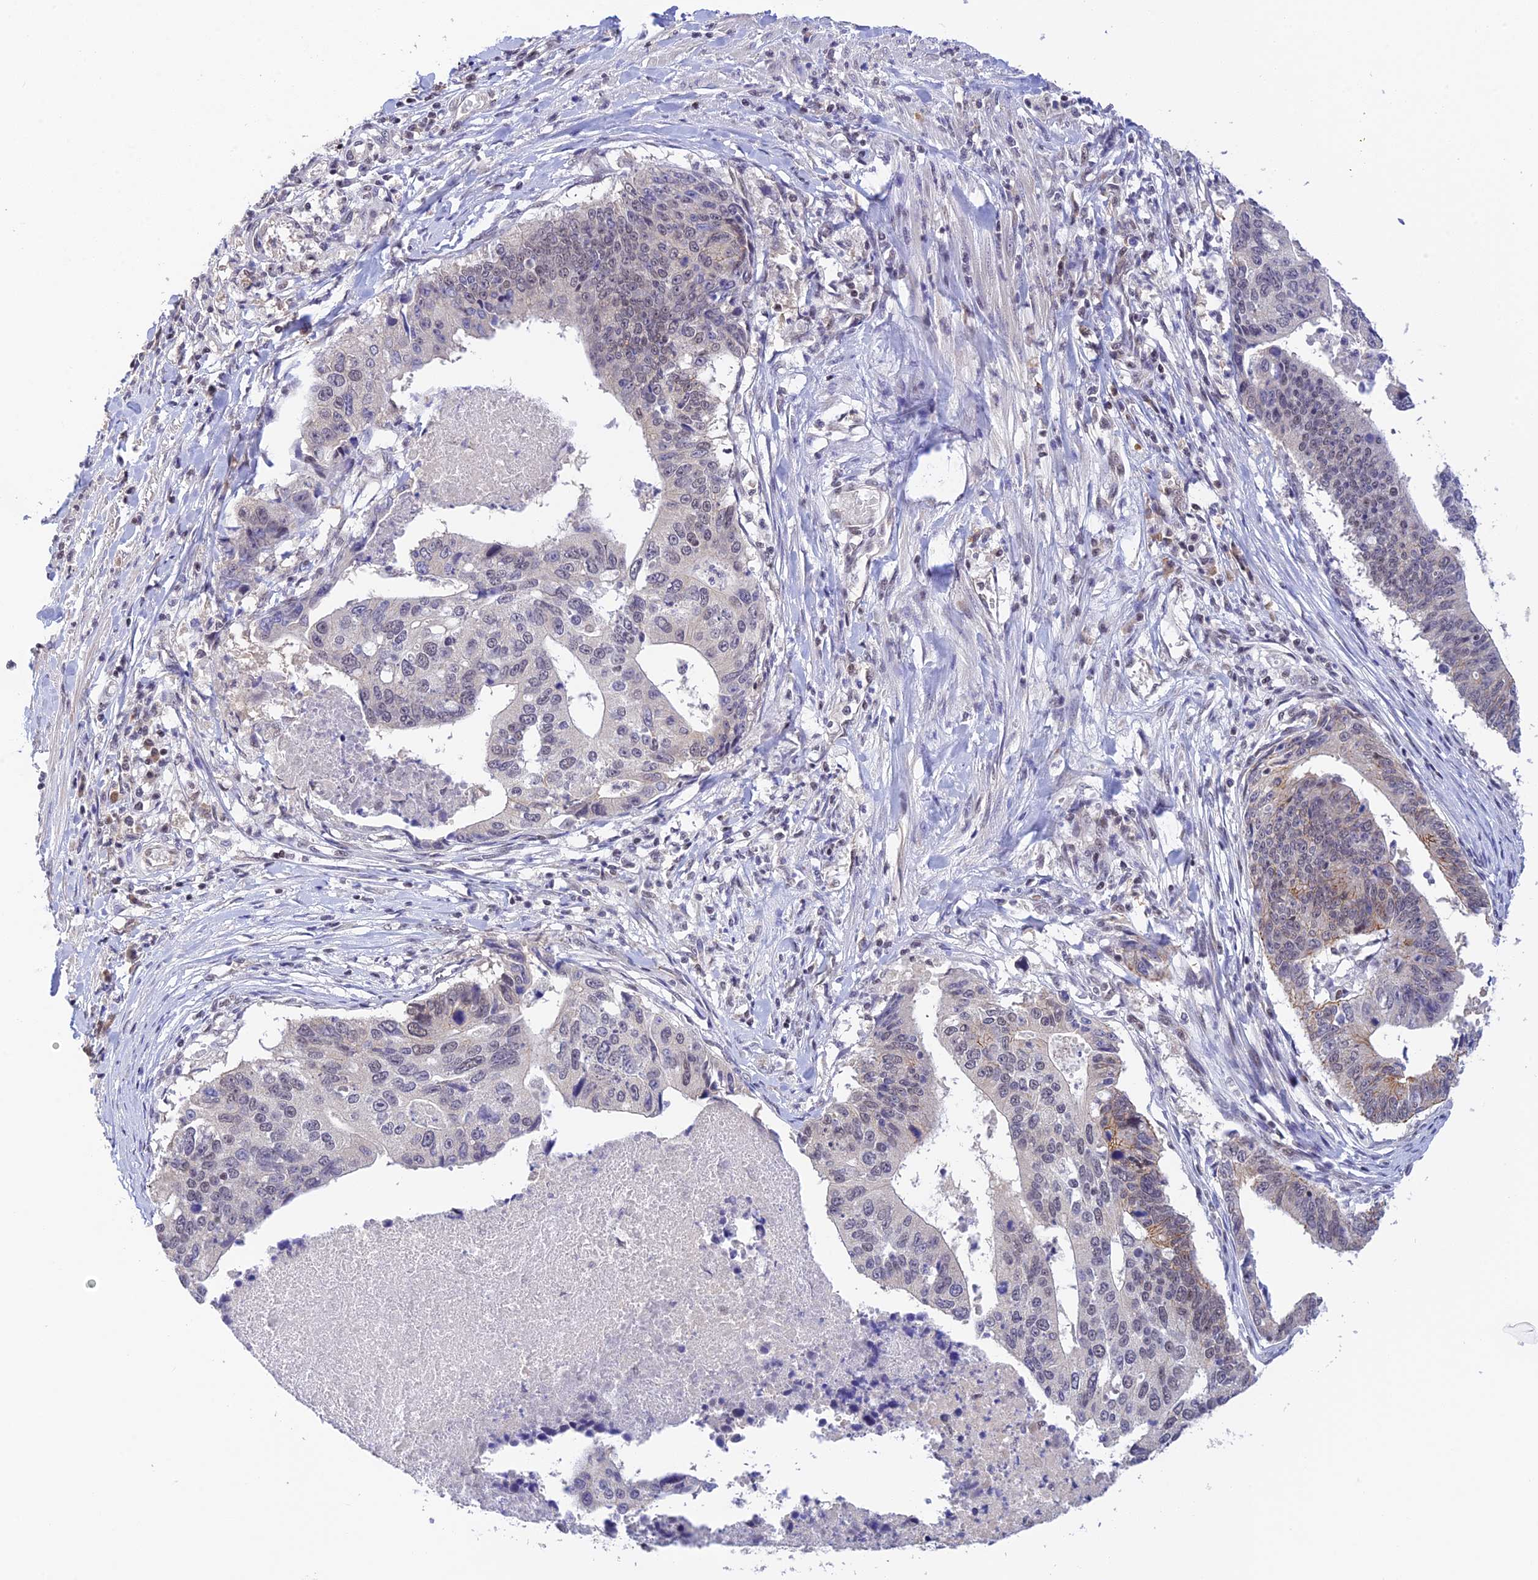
{"staining": {"intensity": "negative", "quantity": "none", "location": "none"}, "tissue": "stomach cancer", "cell_type": "Tumor cells", "image_type": "cancer", "snomed": [{"axis": "morphology", "description": "Adenocarcinoma, NOS"}, {"axis": "topography", "description": "Stomach"}], "caption": "Human stomach adenocarcinoma stained for a protein using immunohistochemistry (IHC) shows no expression in tumor cells.", "gene": "THAP11", "patient": {"sex": "male", "age": 59}}